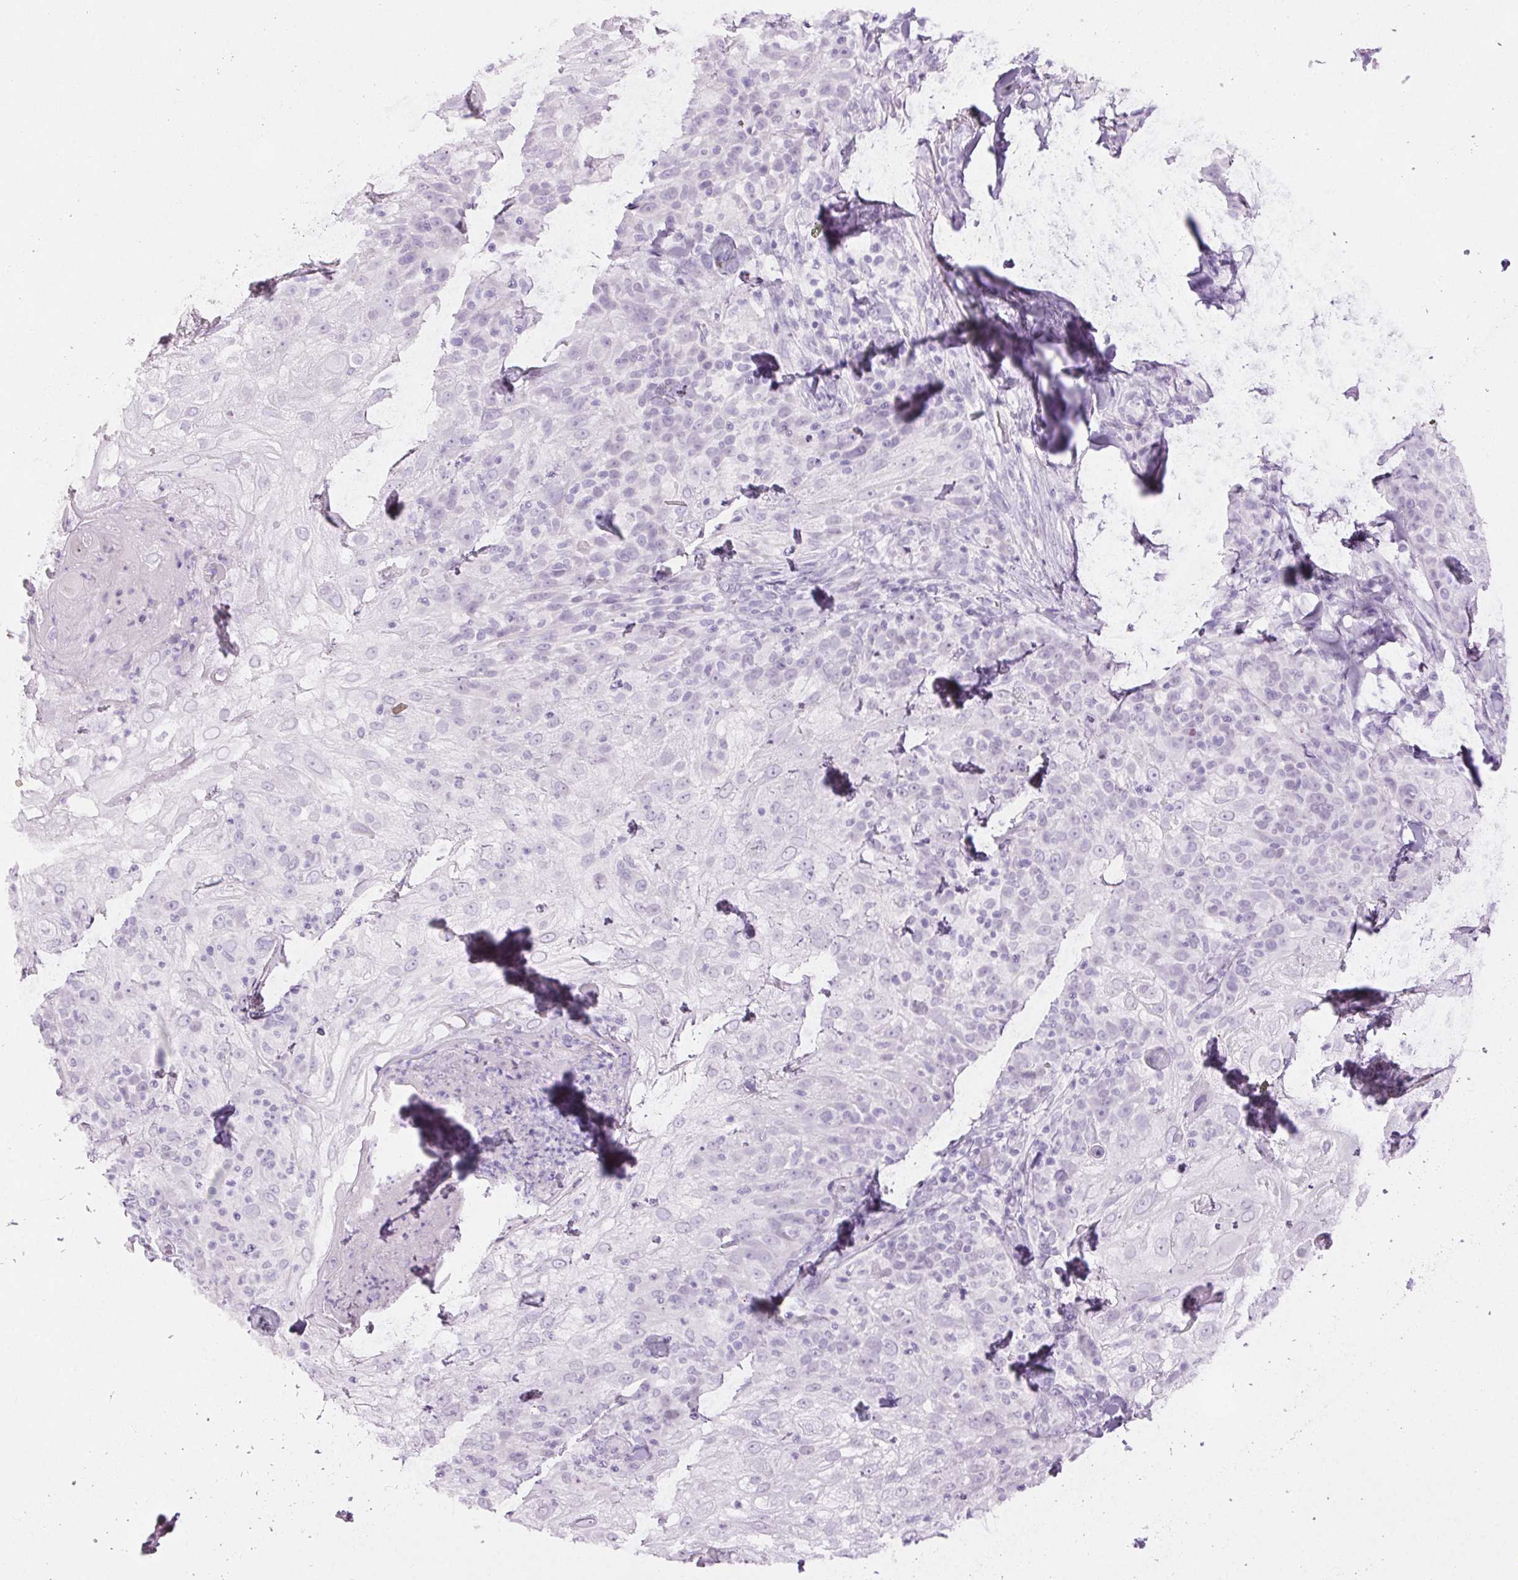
{"staining": {"intensity": "negative", "quantity": "none", "location": "none"}, "tissue": "skin cancer", "cell_type": "Tumor cells", "image_type": "cancer", "snomed": [{"axis": "morphology", "description": "Normal tissue, NOS"}, {"axis": "morphology", "description": "Squamous cell carcinoma, NOS"}, {"axis": "topography", "description": "Skin"}], "caption": "This micrograph is of skin cancer stained with immunohistochemistry to label a protein in brown with the nuclei are counter-stained blue. There is no staining in tumor cells. Nuclei are stained in blue.", "gene": "BEND2", "patient": {"sex": "female", "age": 83}}